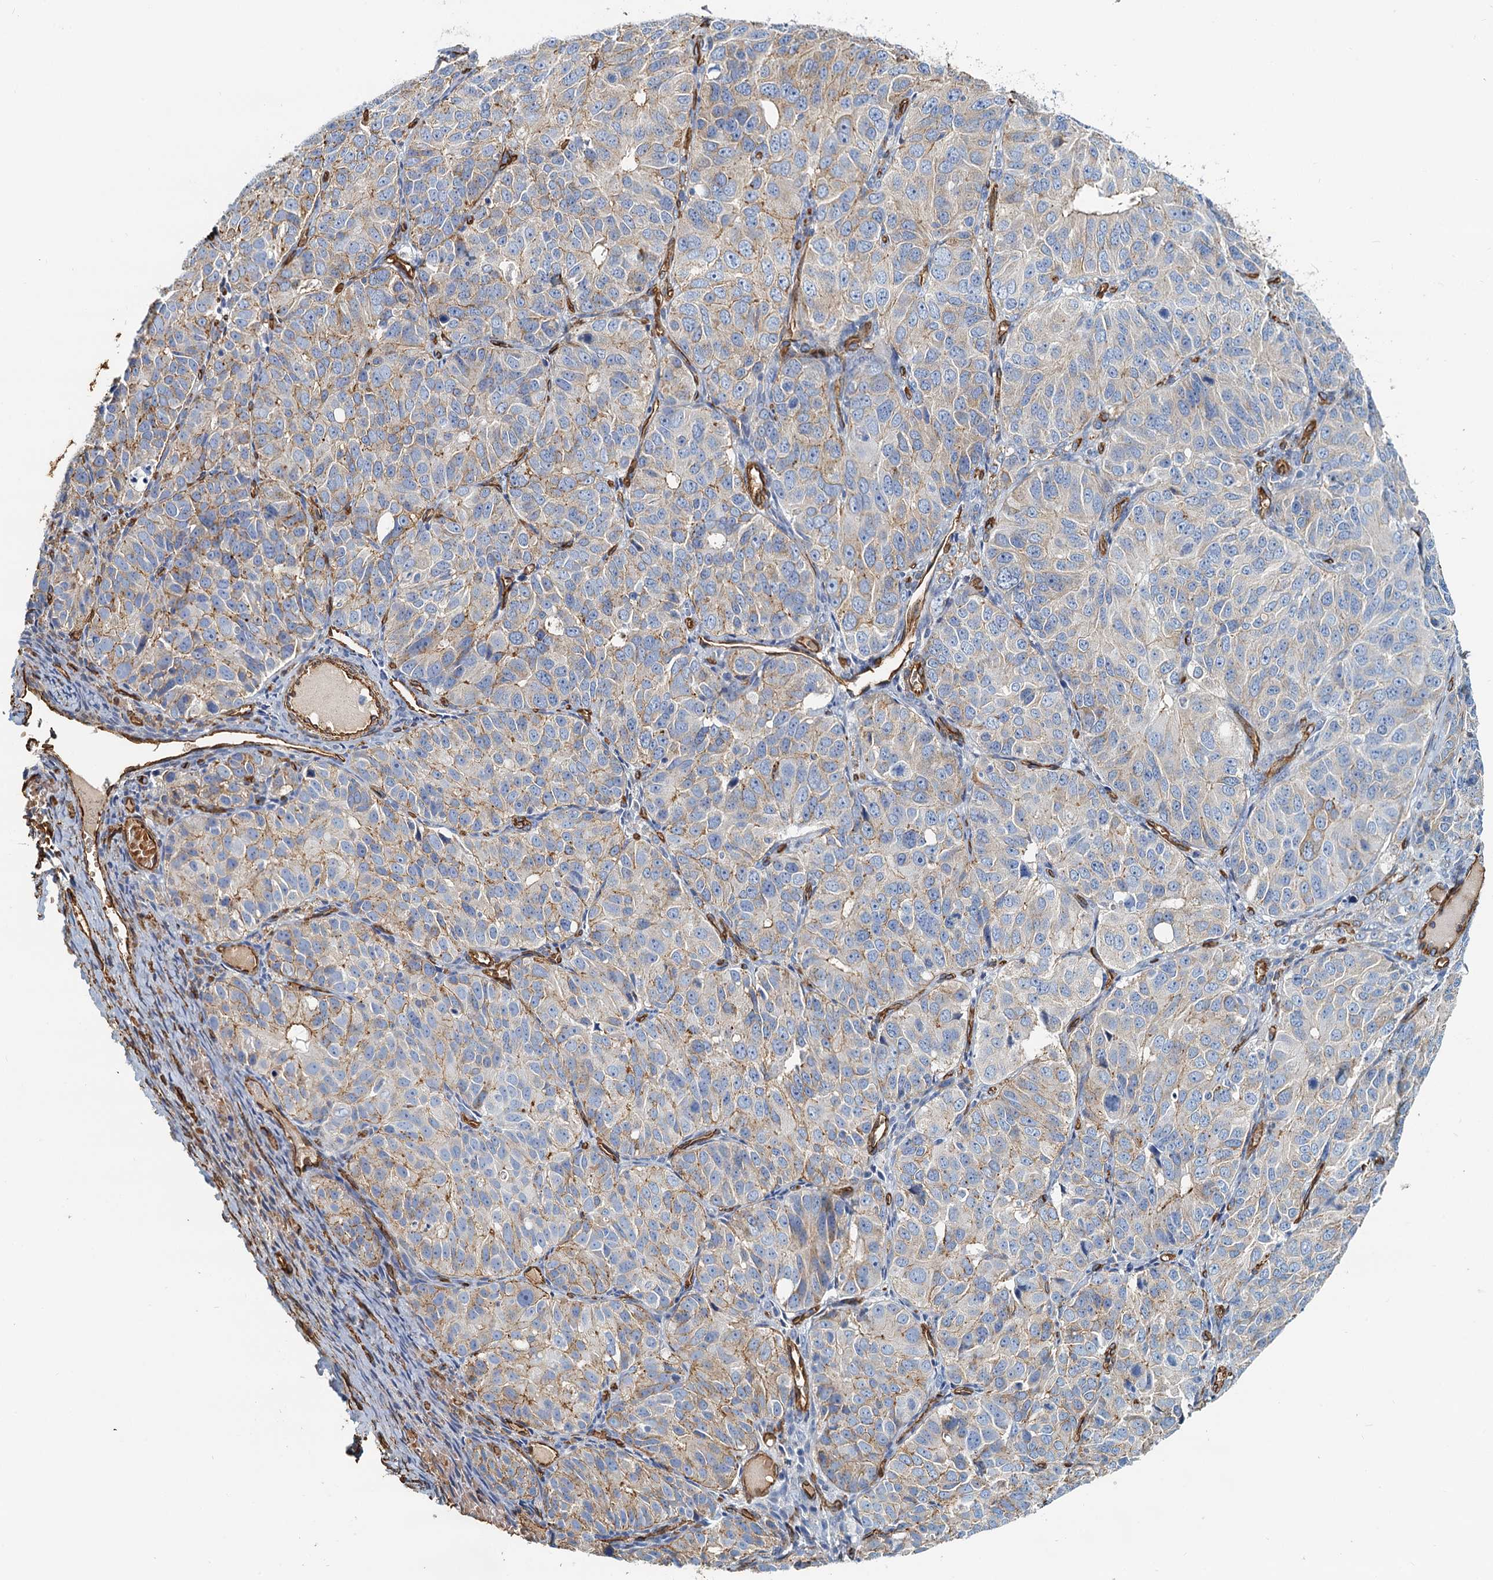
{"staining": {"intensity": "weak", "quantity": "25%-75%", "location": "cytoplasmic/membranous"}, "tissue": "ovarian cancer", "cell_type": "Tumor cells", "image_type": "cancer", "snomed": [{"axis": "morphology", "description": "Carcinoma, endometroid"}, {"axis": "topography", "description": "Ovary"}], "caption": "Human ovarian endometroid carcinoma stained with a protein marker exhibits weak staining in tumor cells.", "gene": "DGKG", "patient": {"sex": "female", "age": 51}}